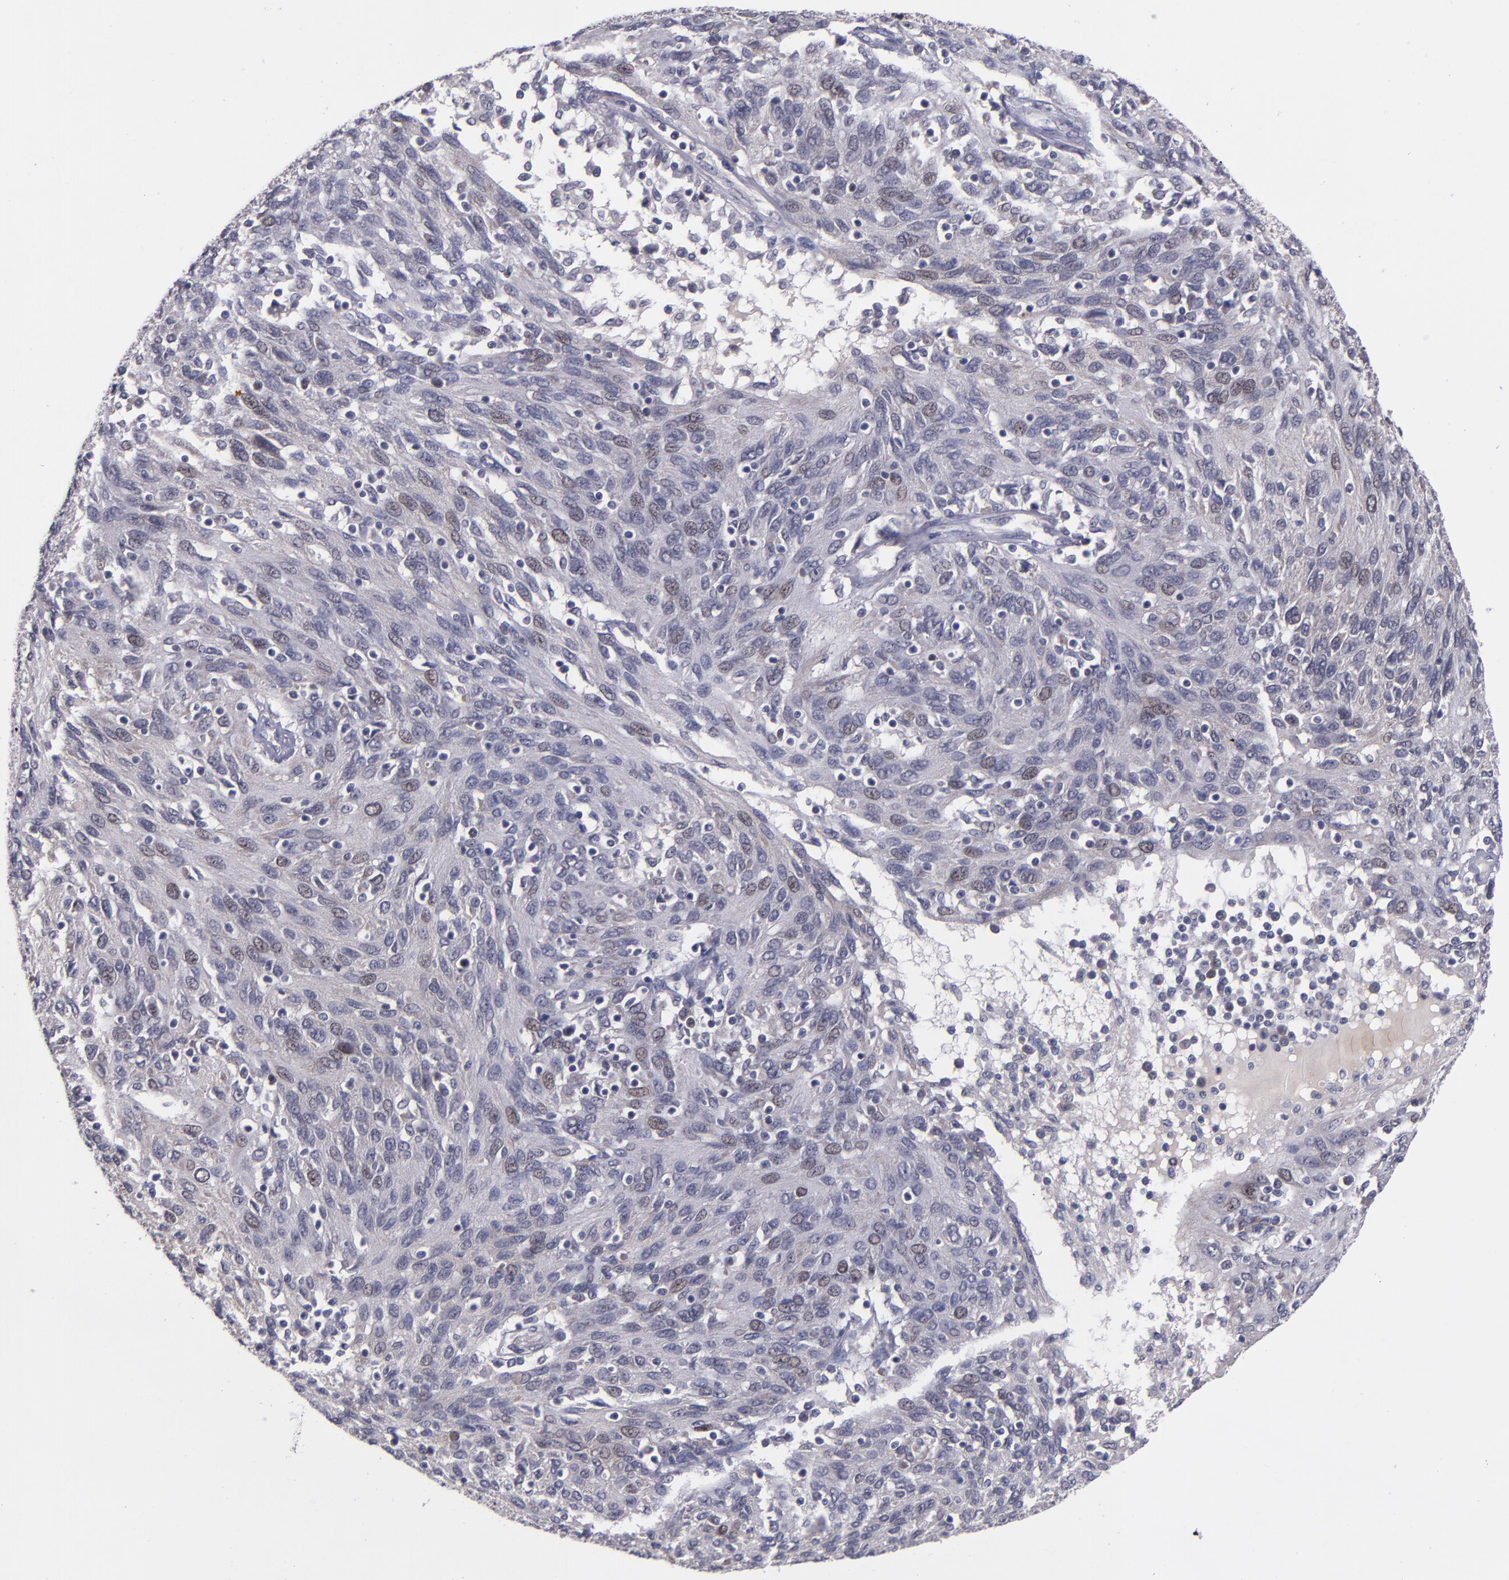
{"staining": {"intensity": "weak", "quantity": "<25%", "location": "nuclear"}, "tissue": "ovarian cancer", "cell_type": "Tumor cells", "image_type": "cancer", "snomed": [{"axis": "morphology", "description": "Carcinoma, endometroid"}, {"axis": "topography", "description": "Ovary"}], "caption": "Immunohistochemistry of human endometroid carcinoma (ovarian) reveals no positivity in tumor cells.", "gene": "CDC7", "patient": {"sex": "female", "age": 50}}